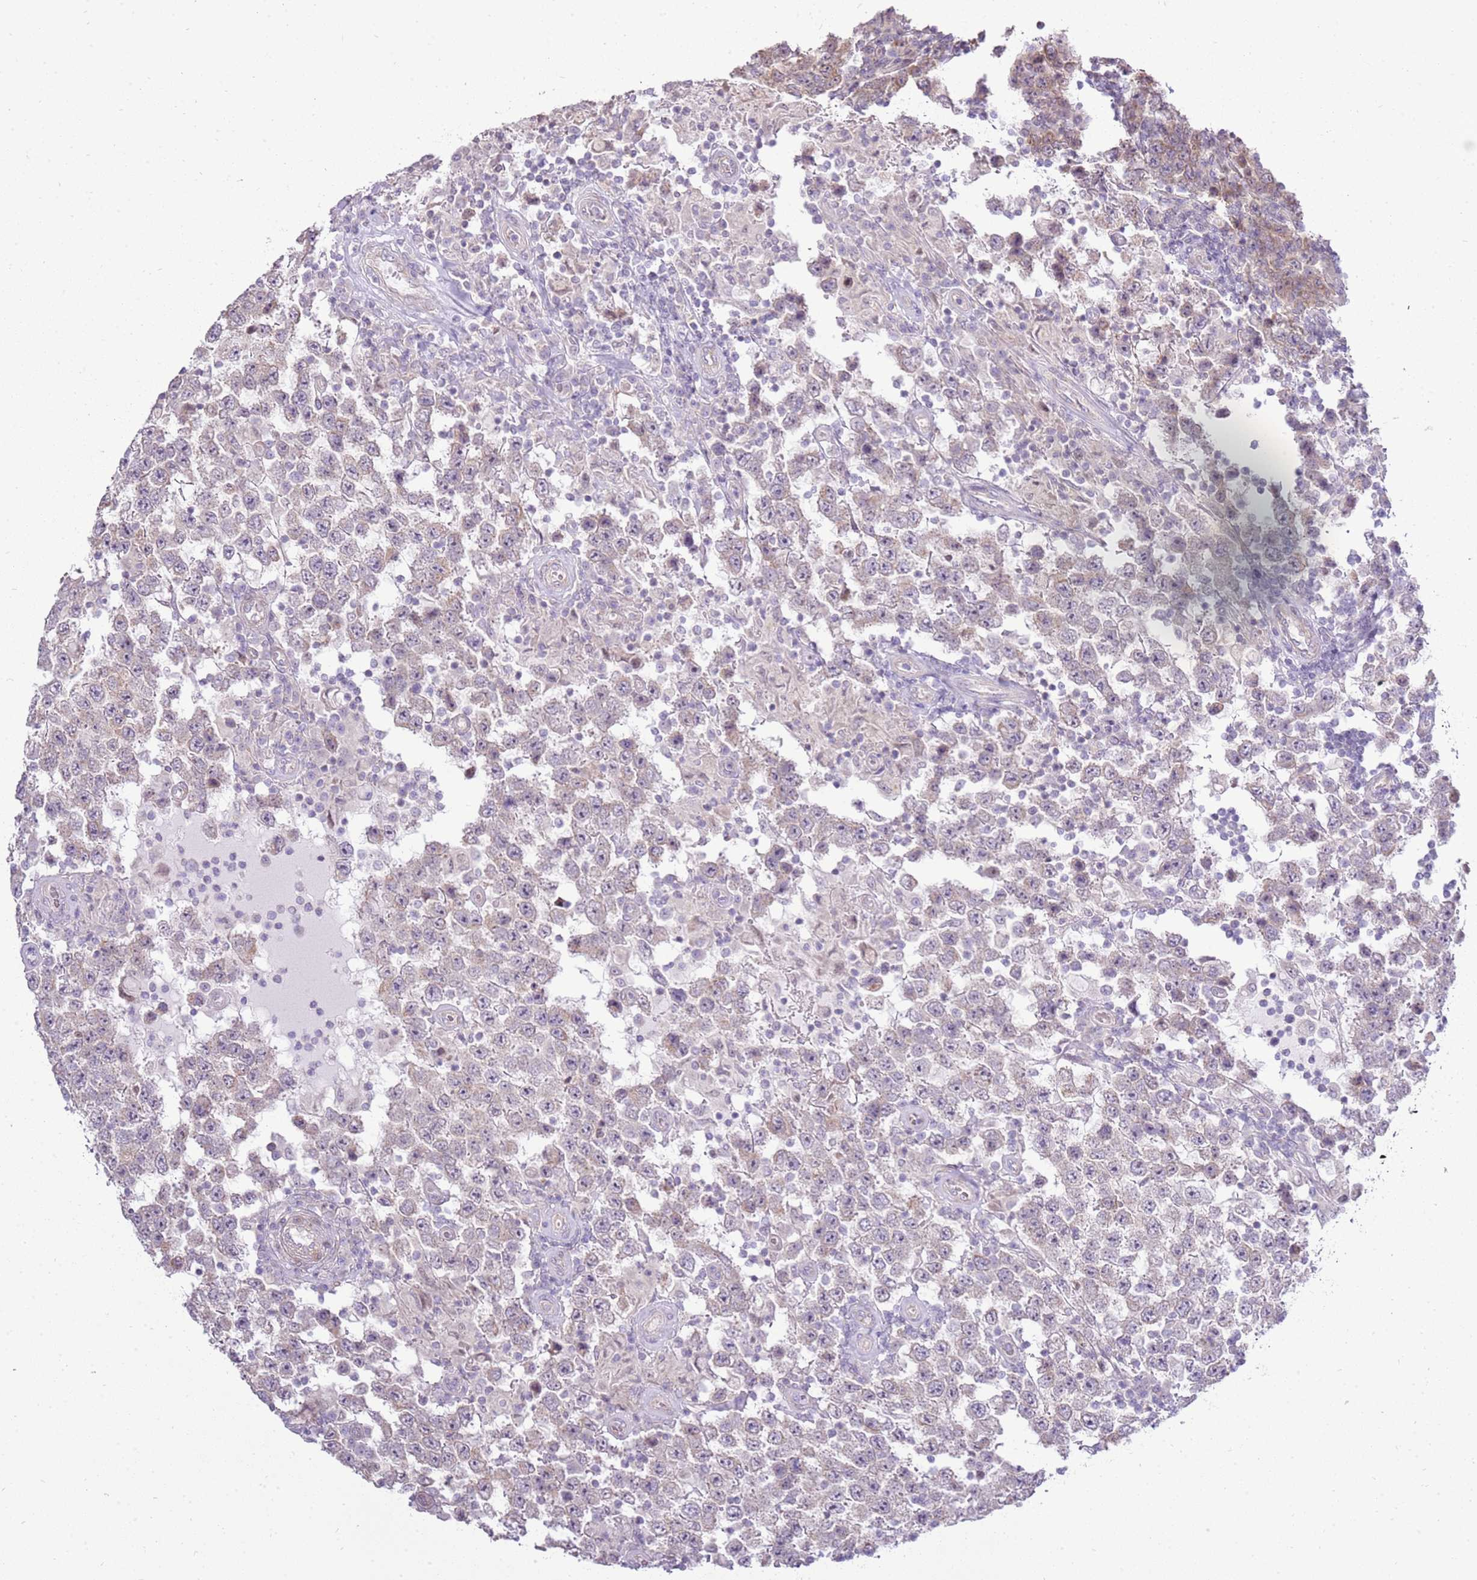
{"staining": {"intensity": "weak", "quantity": "<25%", "location": "cytoplasmic/membranous"}, "tissue": "testis cancer", "cell_type": "Tumor cells", "image_type": "cancer", "snomed": [{"axis": "morphology", "description": "Normal tissue, NOS"}, {"axis": "morphology", "description": "Urothelial carcinoma, High grade"}, {"axis": "morphology", "description": "Seminoma, NOS"}, {"axis": "morphology", "description": "Carcinoma, Embryonal, NOS"}, {"axis": "topography", "description": "Urinary bladder"}, {"axis": "topography", "description": "Testis"}], "caption": "Protein analysis of testis cancer (seminoma) exhibits no significant positivity in tumor cells.", "gene": "UGGT2", "patient": {"sex": "male", "age": 41}}